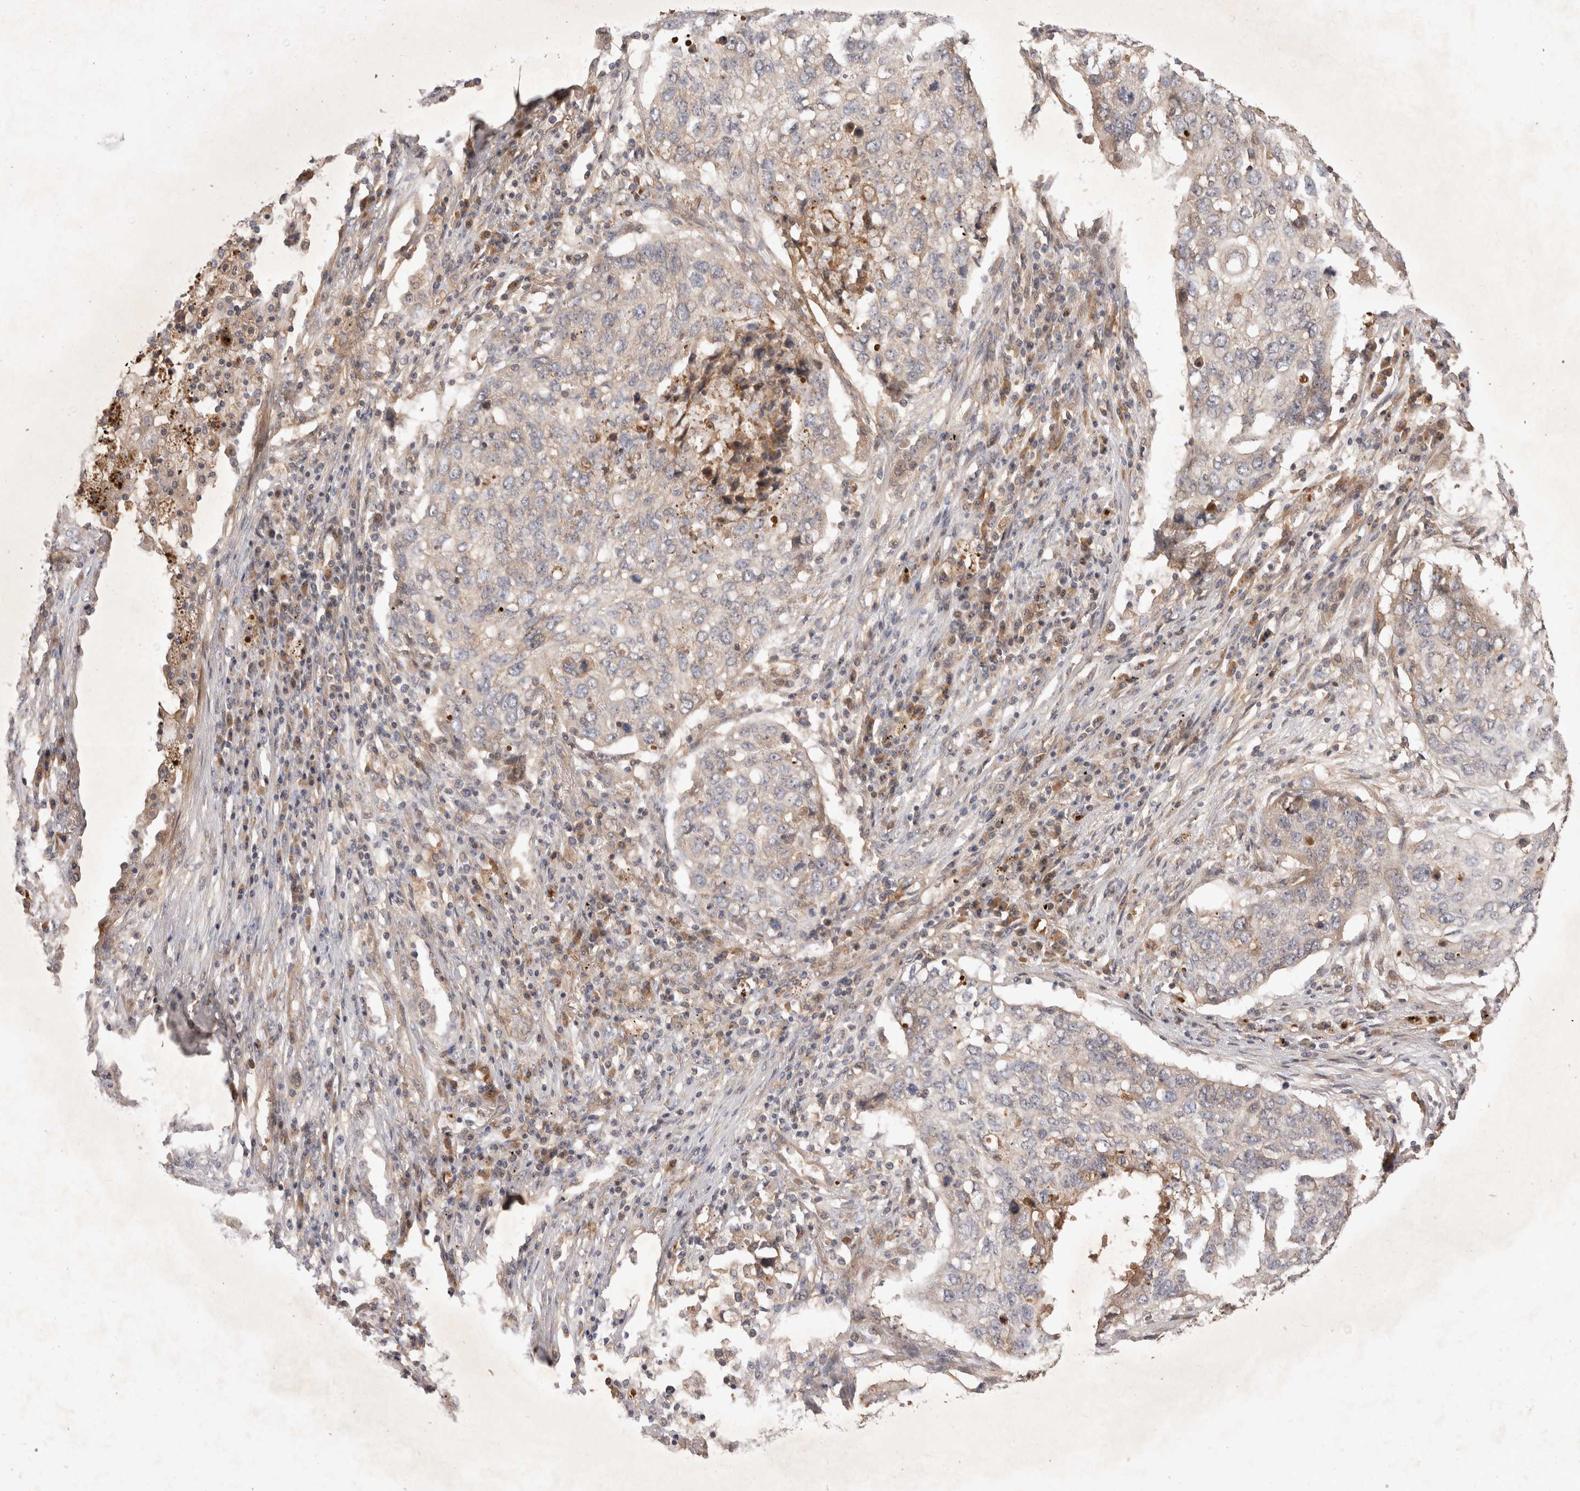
{"staining": {"intensity": "weak", "quantity": "<25%", "location": "cytoplasmic/membranous"}, "tissue": "lung cancer", "cell_type": "Tumor cells", "image_type": "cancer", "snomed": [{"axis": "morphology", "description": "Squamous cell carcinoma, NOS"}, {"axis": "topography", "description": "Lung"}], "caption": "Immunohistochemical staining of lung cancer (squamous cell carcinoma) exhibits no significant positivity in tumor cells. The staining was performed using DAB (3,3'-diaminobenzidine) to visualize the protein expression in brown, while the nuclei were stained in blue with hematoxylin (Magnification: 20x).", "gene": "FAM221A", "patient": {"sex": "female", "age": 63}}